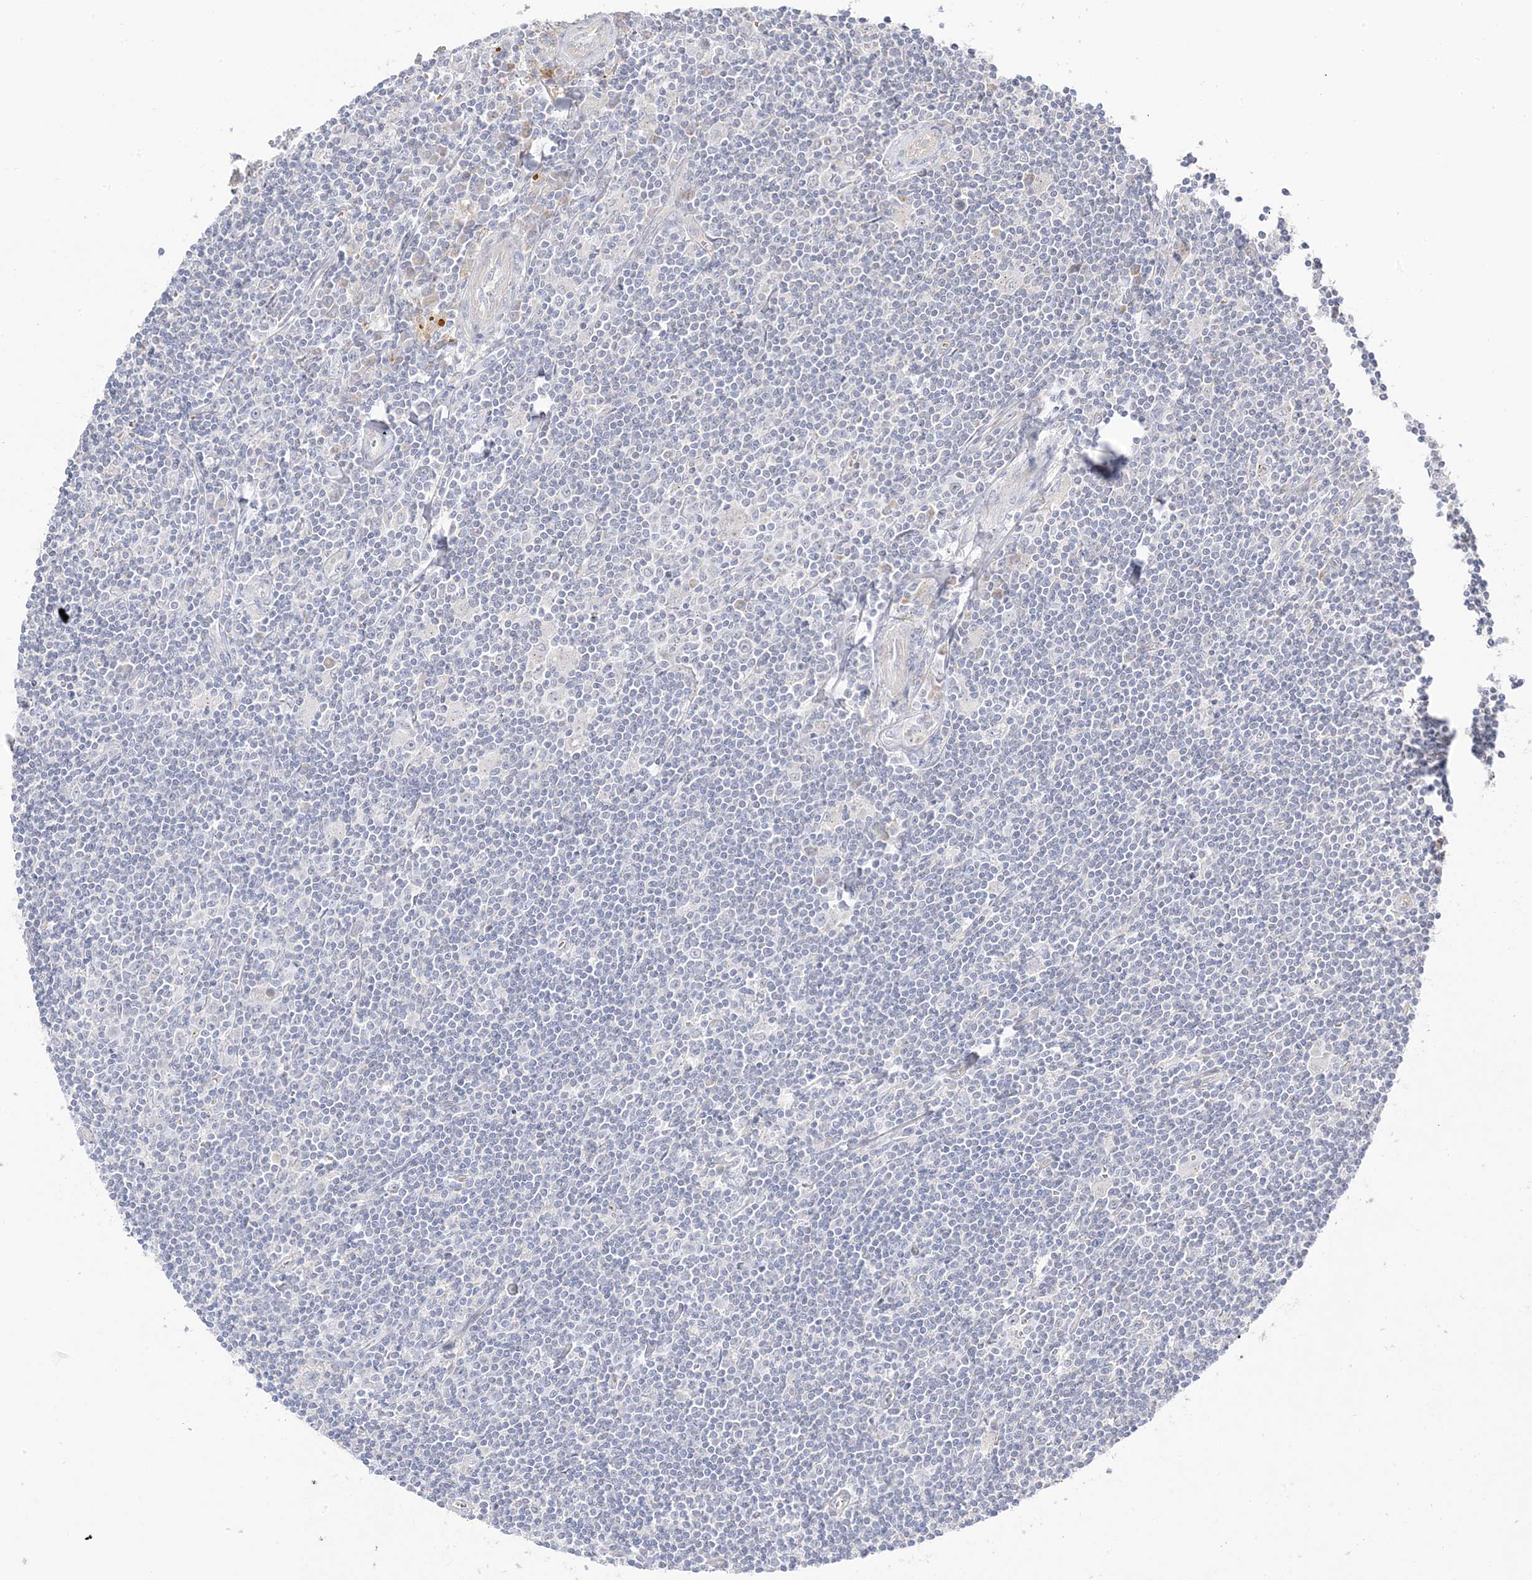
{"staining": {"intensity": "negative", "quantity": "none", "location": "none"}, "tissue": "lymphoma", "cell_type": "Tumor cells", "image_type": "cancer", "snomed": [{"axis": "morphology", "description": "Malignant lymphoma, non-Hodgkin's type, Low grade"}, {"axis": "topography", "description": "Spleen"}], "caption": "An immunohistochemistry histopathology image of lymphoma is shown. There is no staining in tumor cells of lymphoma.", "gene": "TRANK1", "patient": {"sex": "male", "age": 76}}